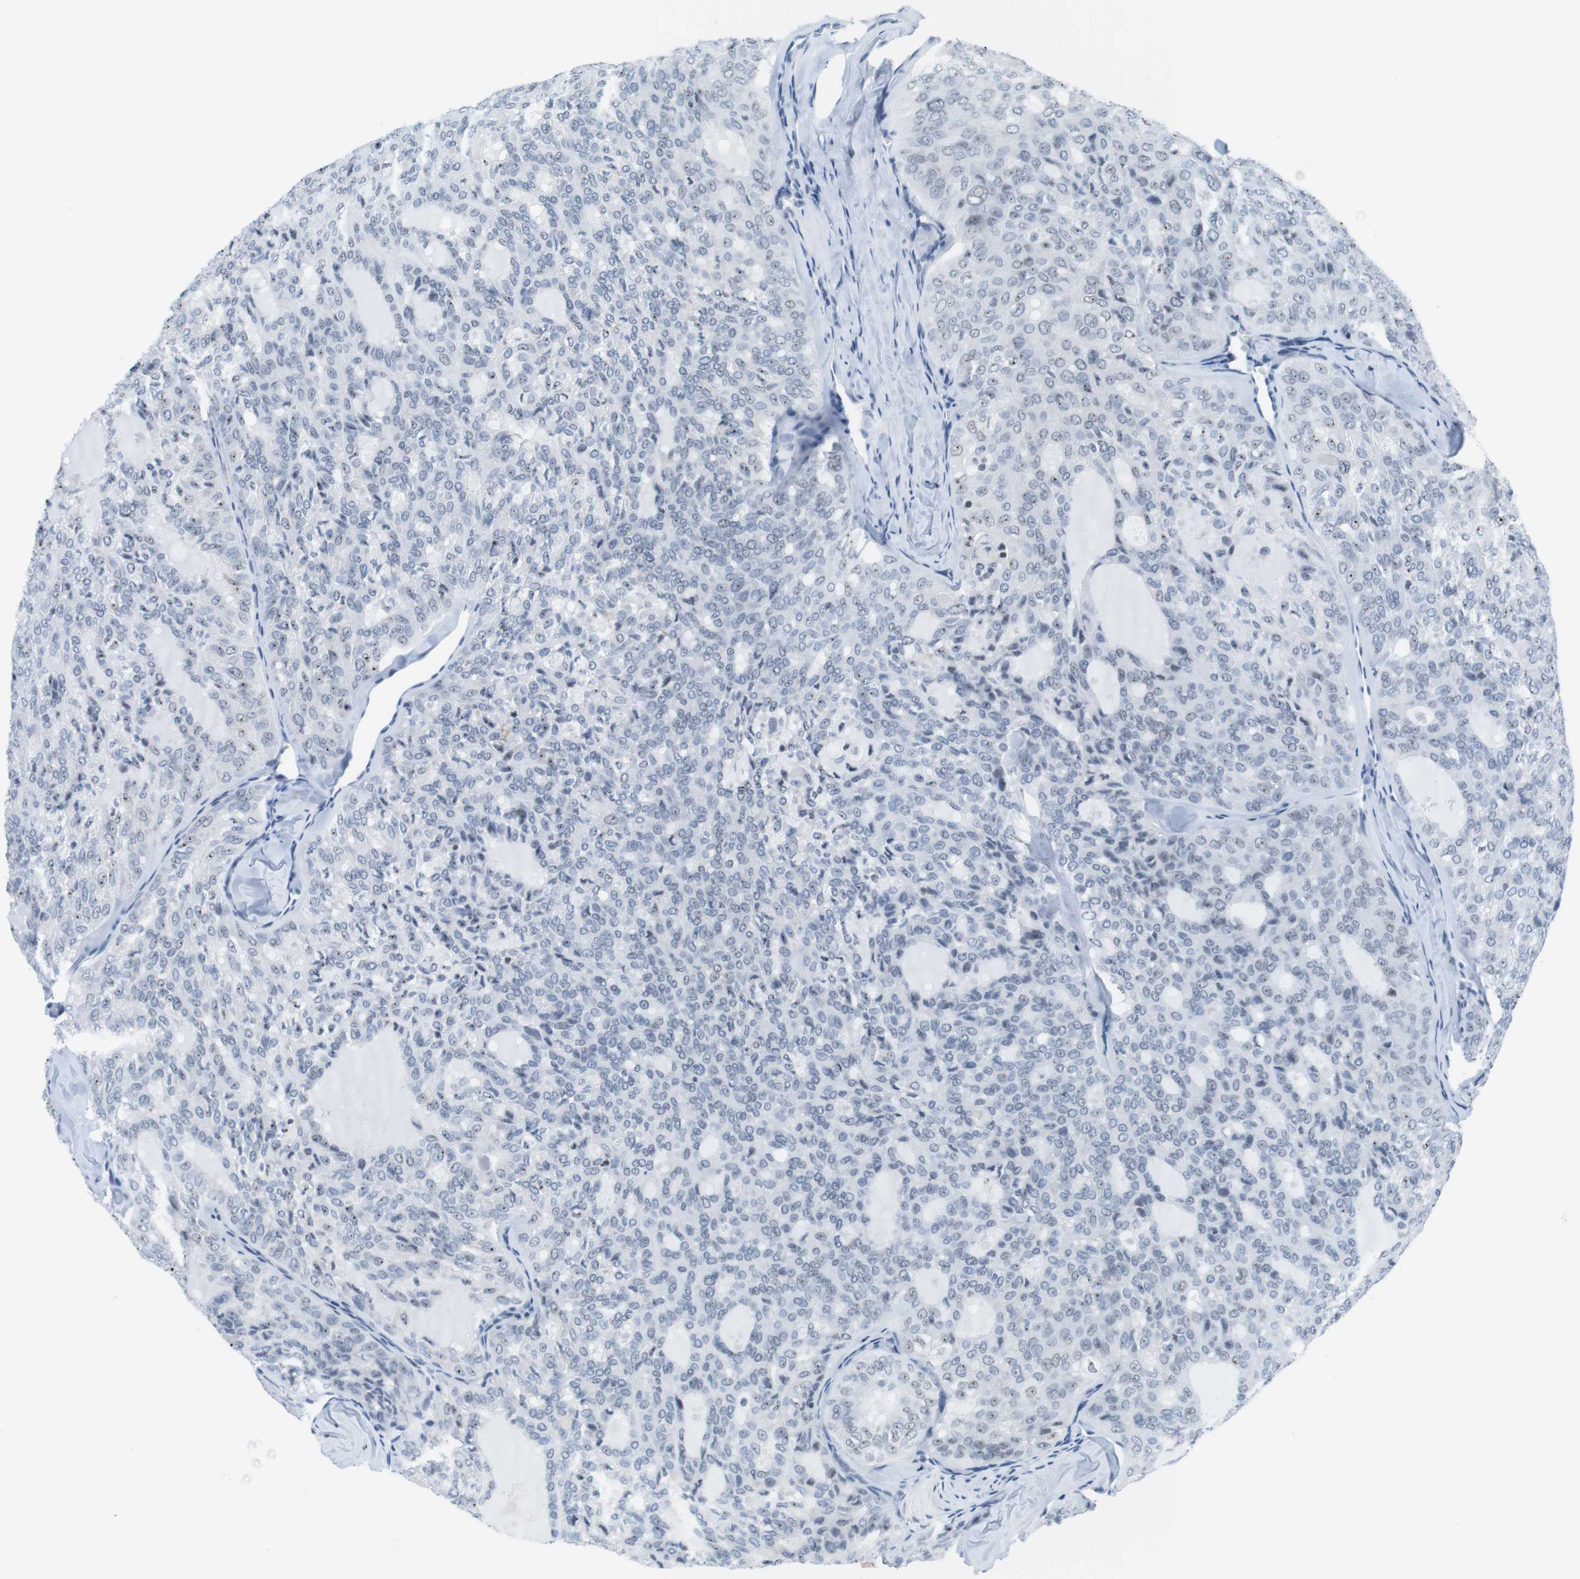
{"staining": {"intensity": "moderate", "quantity": "<25%", "location": "nuclear"}, "tissue": "thyroid cancer", "cell_type": "Tumor cells", "image_type": "cancer", "snomed": [{"axis": "morphology", "description": "Follicular adenoma carcinoma, NOS"}, {"axis": "topography", "description": "Thyroid gland"}], "caption": "Thyroid cancer (follicular adenoma carcinoma) stained with a brown dye demonstrates moderate nuclear positive expression in approximately <25% of tumor cells.", "gene": "NIFK", "patient": {"sex": "male", "age": 75}}